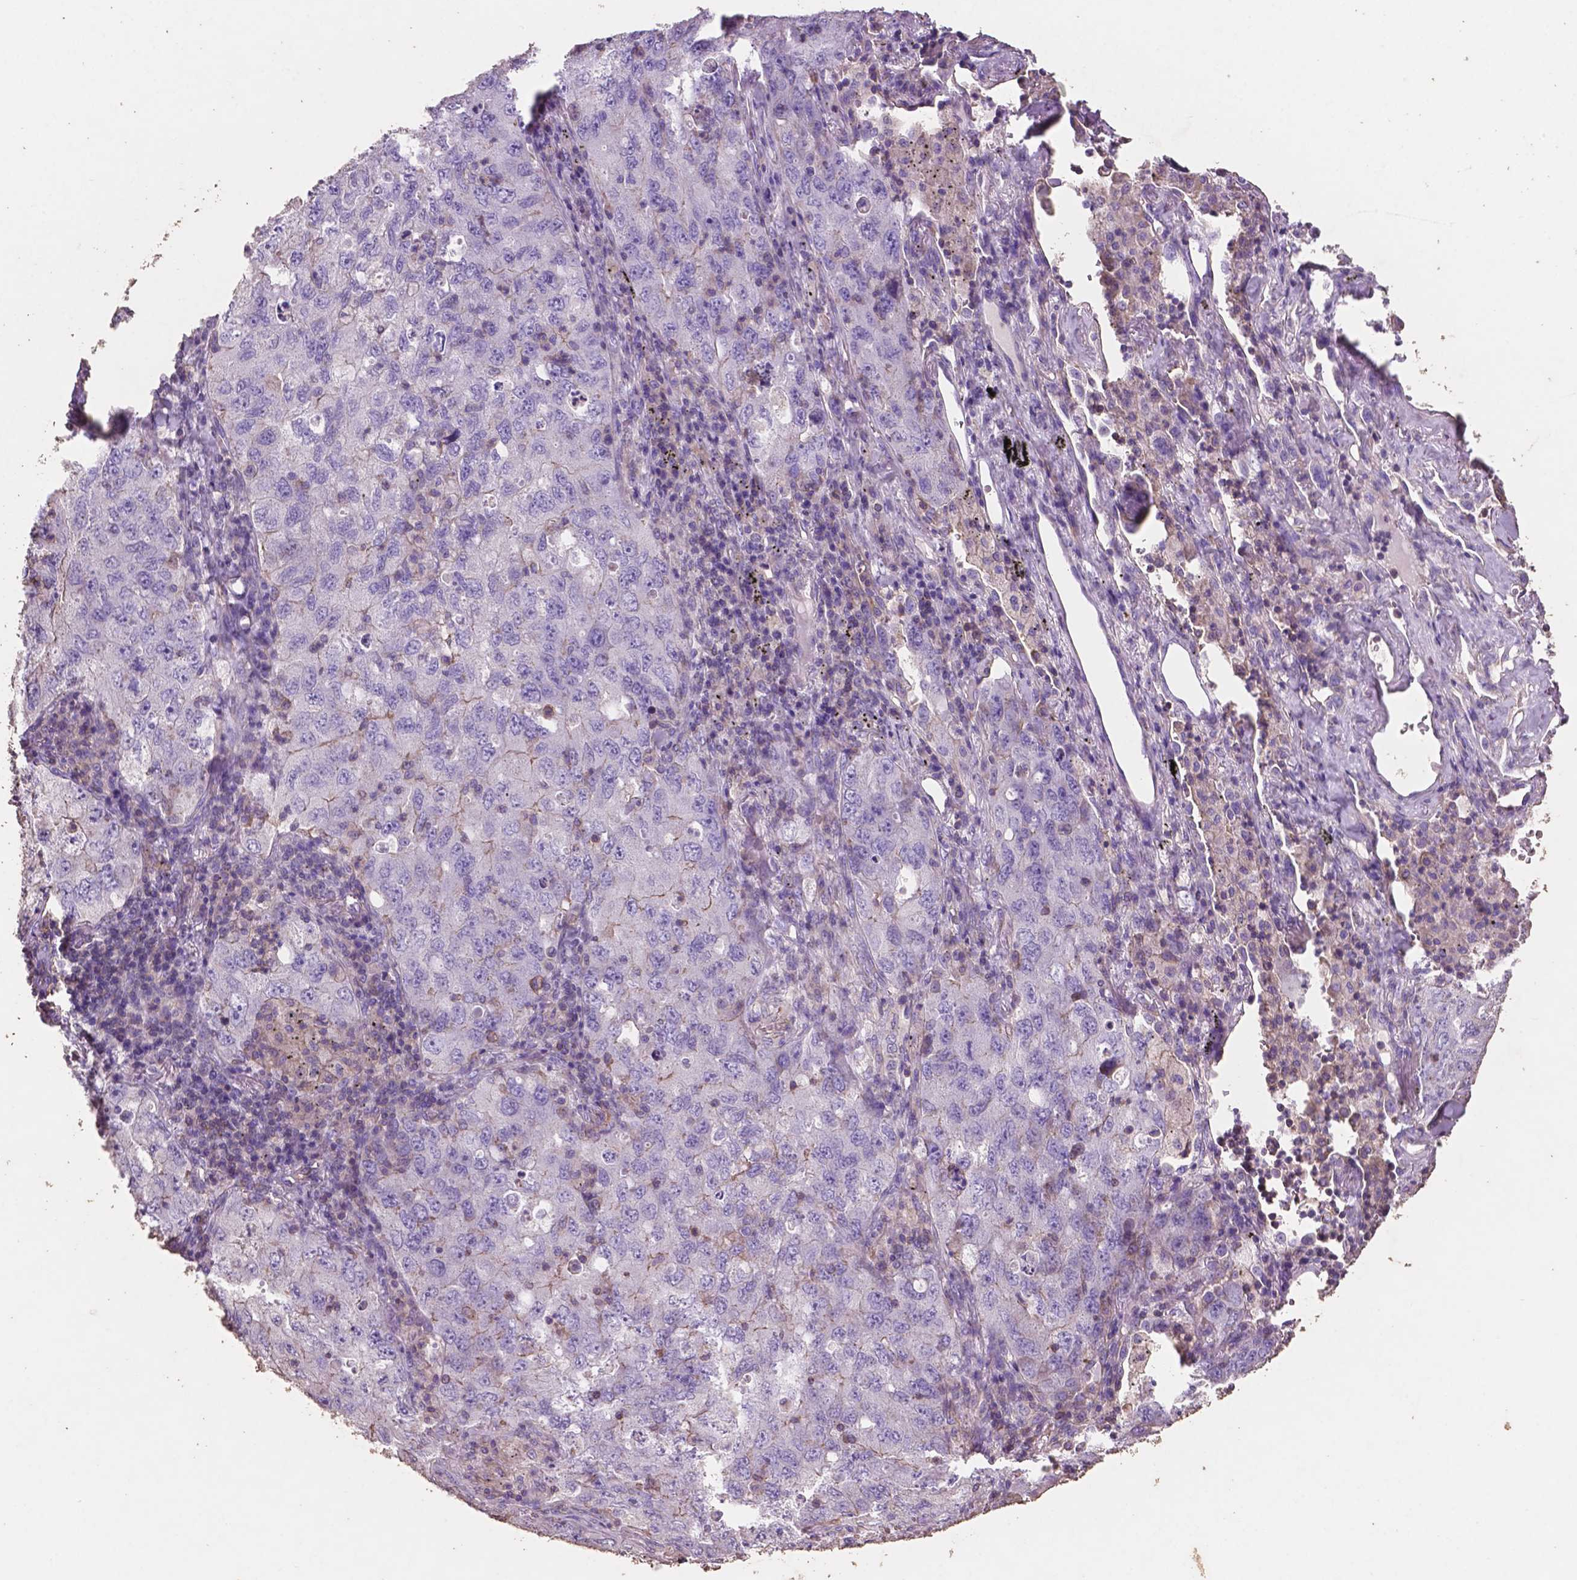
{"staining": {"intensity": "negative", "quantity": "none", "location": "none"}, "tissue": "lung cancer", "cell_type": "Tumor cells", "image_type": "cancer", "snomed": [{"axis": "morphology", "description": "Adenocarcinoma, NOS"}, {"axis": "topography", "description": "Lung"}], "caption": "Immunohistochemistry (IHC) of lung cancer (adenocarcinoma) demonstrates no staining in tumor cells. (DAB immunohistochemistry visualized using brightfield microscopy, high magnification).", "gene": "COMMD4", "patient": {"sex": "female", "age": 57}}